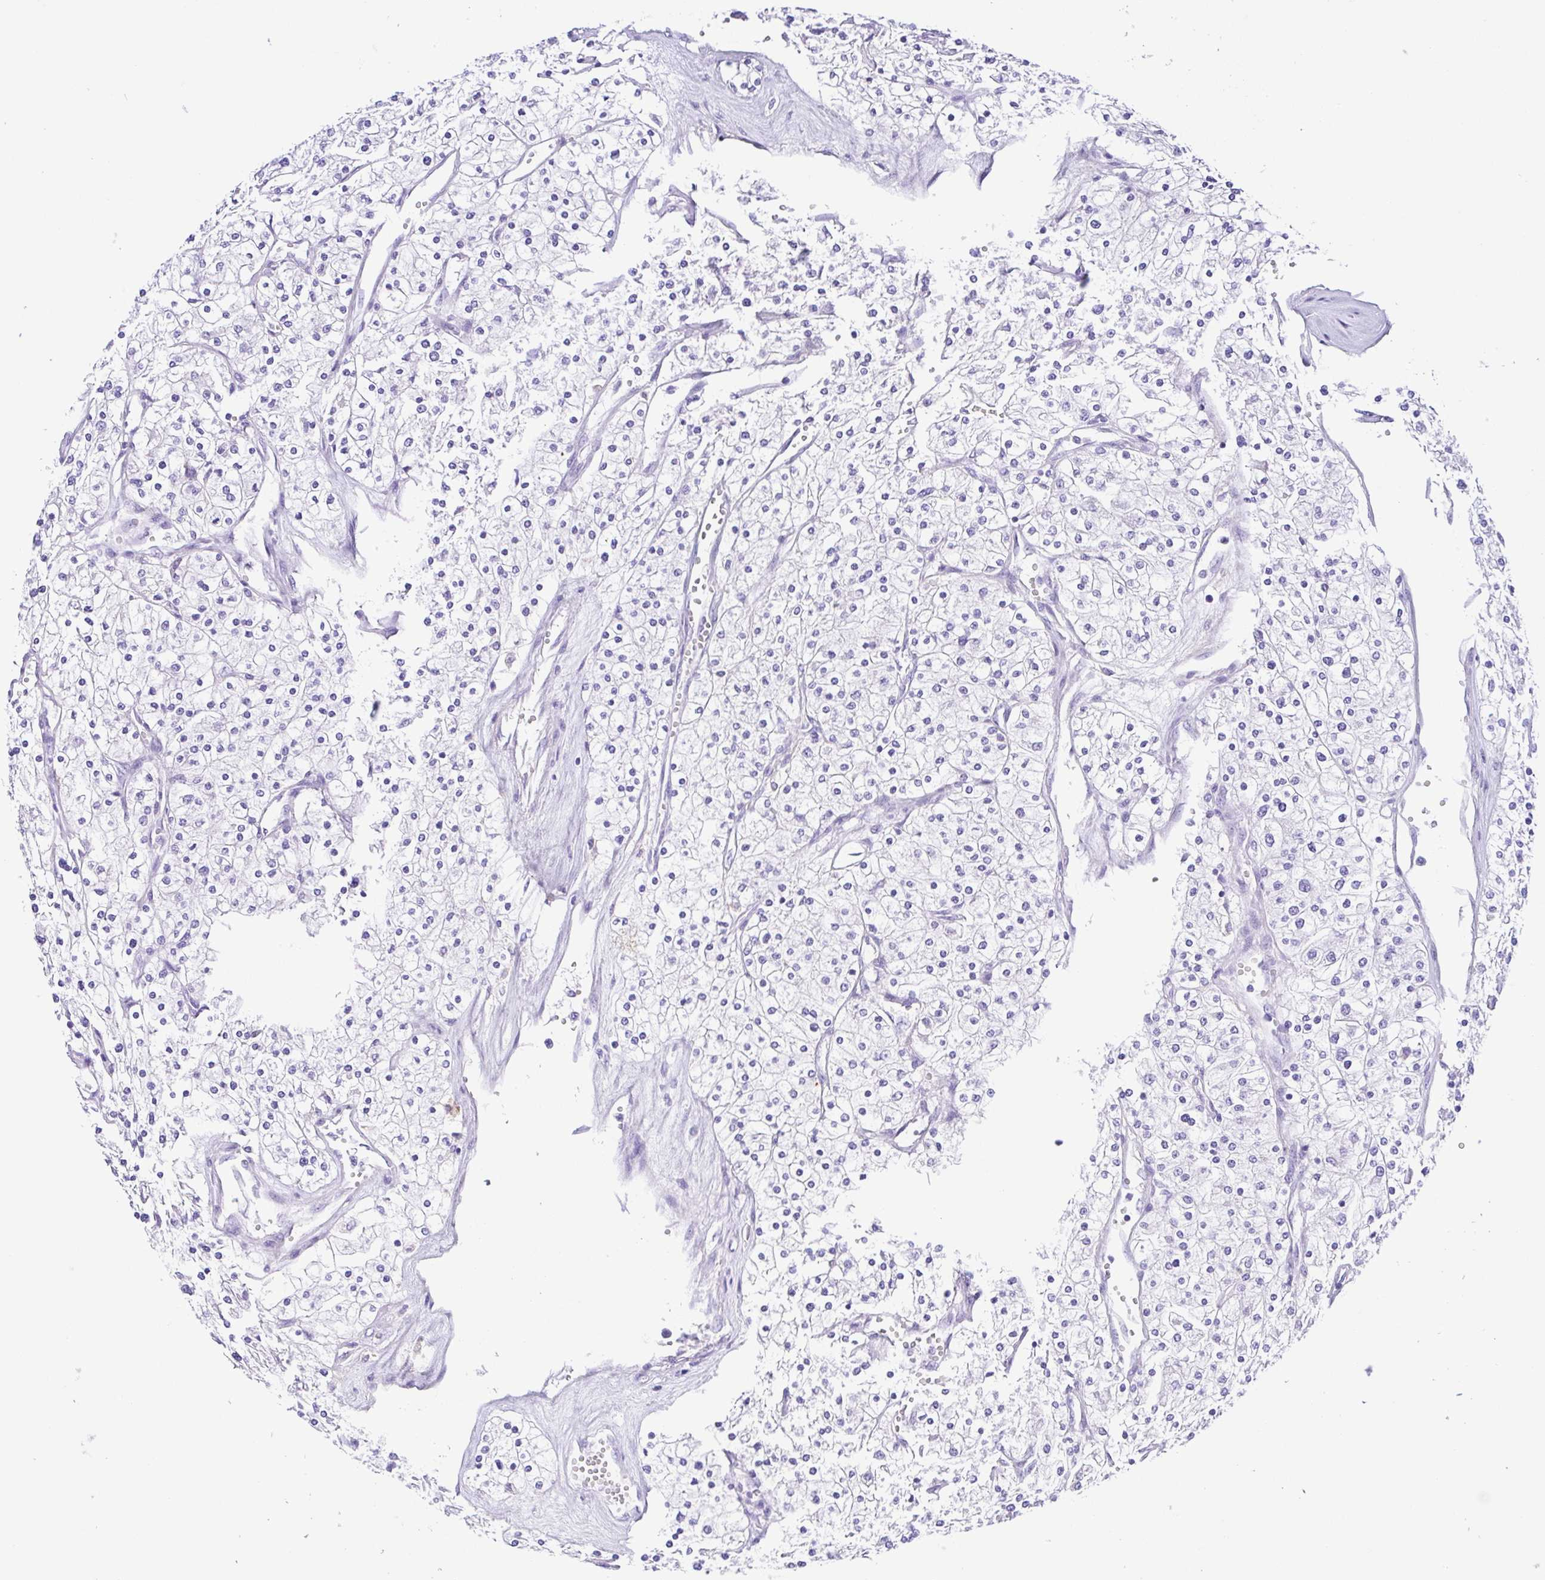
{"staining": {"intensity": "negative", "quantity": "none", "location": "none"}, "tissue": "renal cancer", "cell_type": "Tumor cells", "image_type": "cancer", "snomed": [{"axis": "morphology", "description": "Adenocarcinoma, NOS"}, {"axis": "topography", "description": "Kidney"}], "caption": "There is no significant positivity in tumor cells of renal cancer.", "gene": "CD72", "patient": {"sex": "male", "age": 80}}